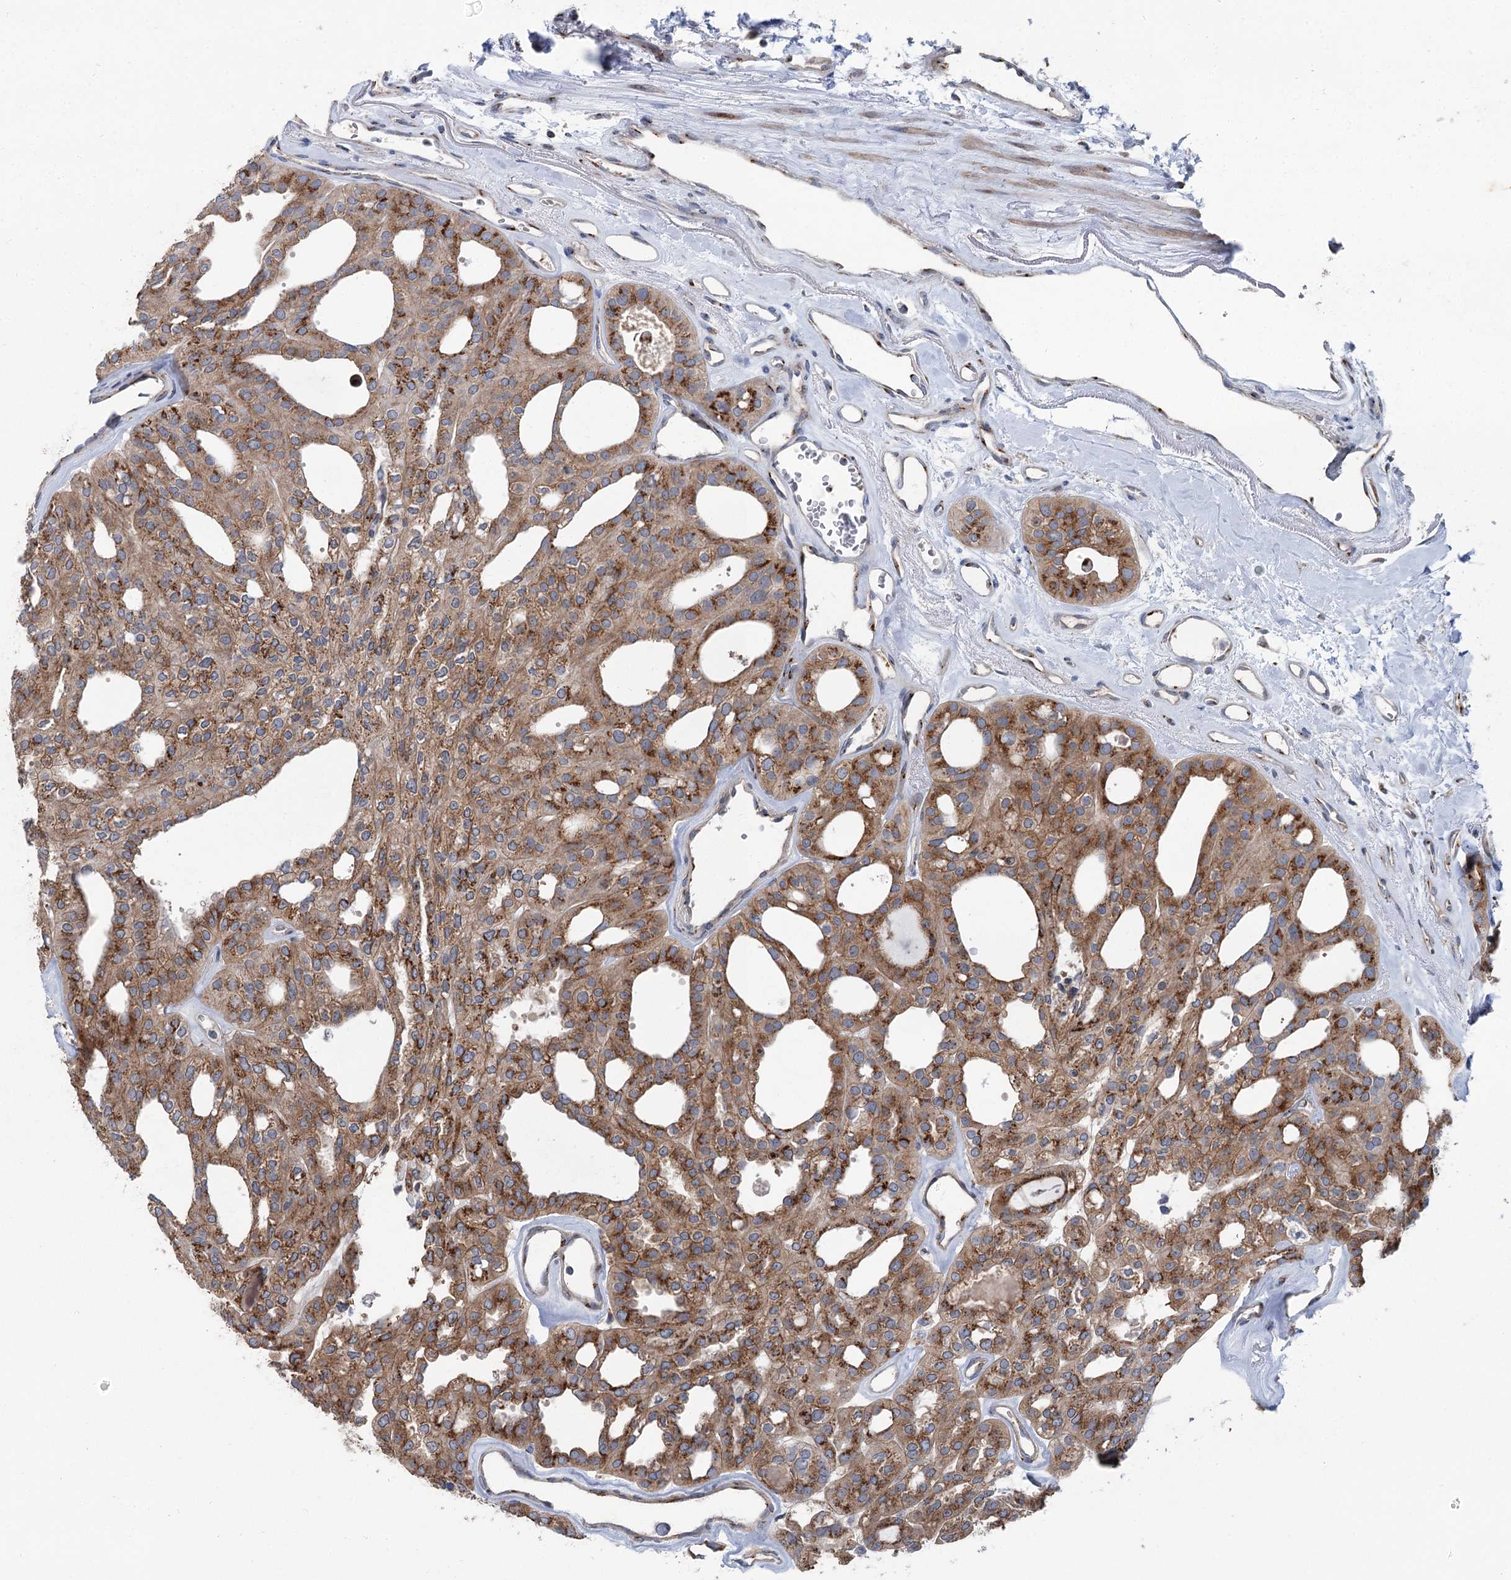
{"staining": {"intensity": "moderate", "quantity": ">75%", "location": "cytoplasmic/membranous"}, "tissue": "thyroid cancer", "cell_type": "Tumor cells", "image_type": "cancer", "snomed": [{"axis": "morphology", "description": "Follicular adenoma carcinoma, NOS"}, {"axis": "topography", "description": "Thyroid gland"}], "caption": "Immunohistochemical staining of human thyroid cancer (follicular adenoma carcinoma) displays medium levels of moderate cytoplasmic/membranous protein staining in approximately >75% of tumor cells. (DAB (3,3'-diaminobenzidine) IHC, brown staining for protein, blue staining for nuclei).", "gene": "ITIH5", "patient": {"sex": "male", "age": 75}}